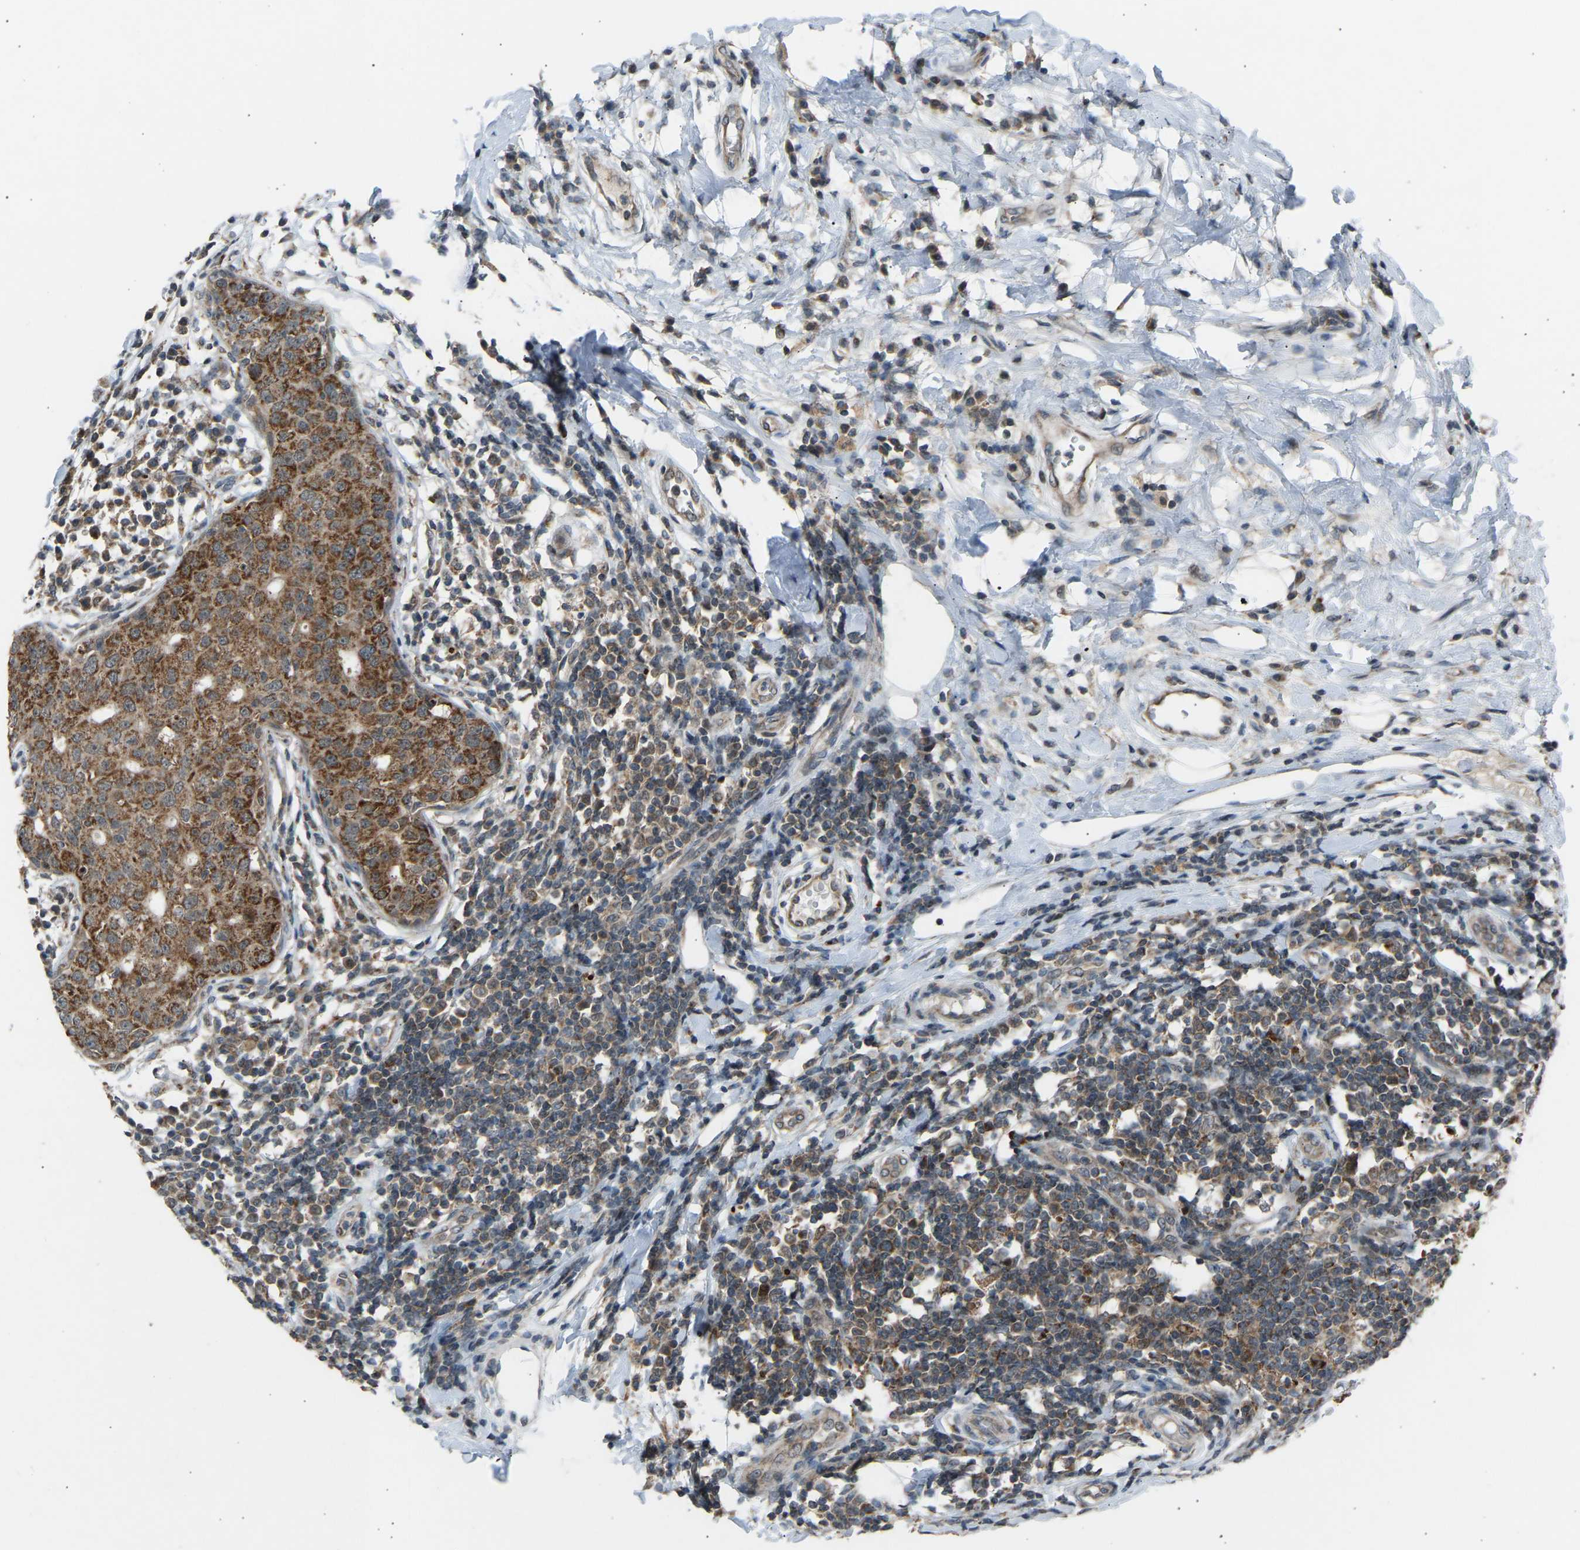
{"staining": {"intensity": "moderate", "quantity": ">75%", "location": "cytoplasmic/membranous"}, "tissue": "breast cancer", "cell_type": "Tumor cells", "image_type": "cancer", "snomed": [{"axis": "morphology", "description": "Duct carcinoma"}, {"axis": "topography", "description": "Breast"}], "caption": "This photomicrograph displays breast intraductal carcinoma stained with immunohistochemistry to label a protein in brown. The cytoplasmic/membranous of tumor cells show moderate positivity for the protein. Nuclei are counter-stained blue.", "gene": "SLIRP", "patient": {"sex": "female", "age": 27}}